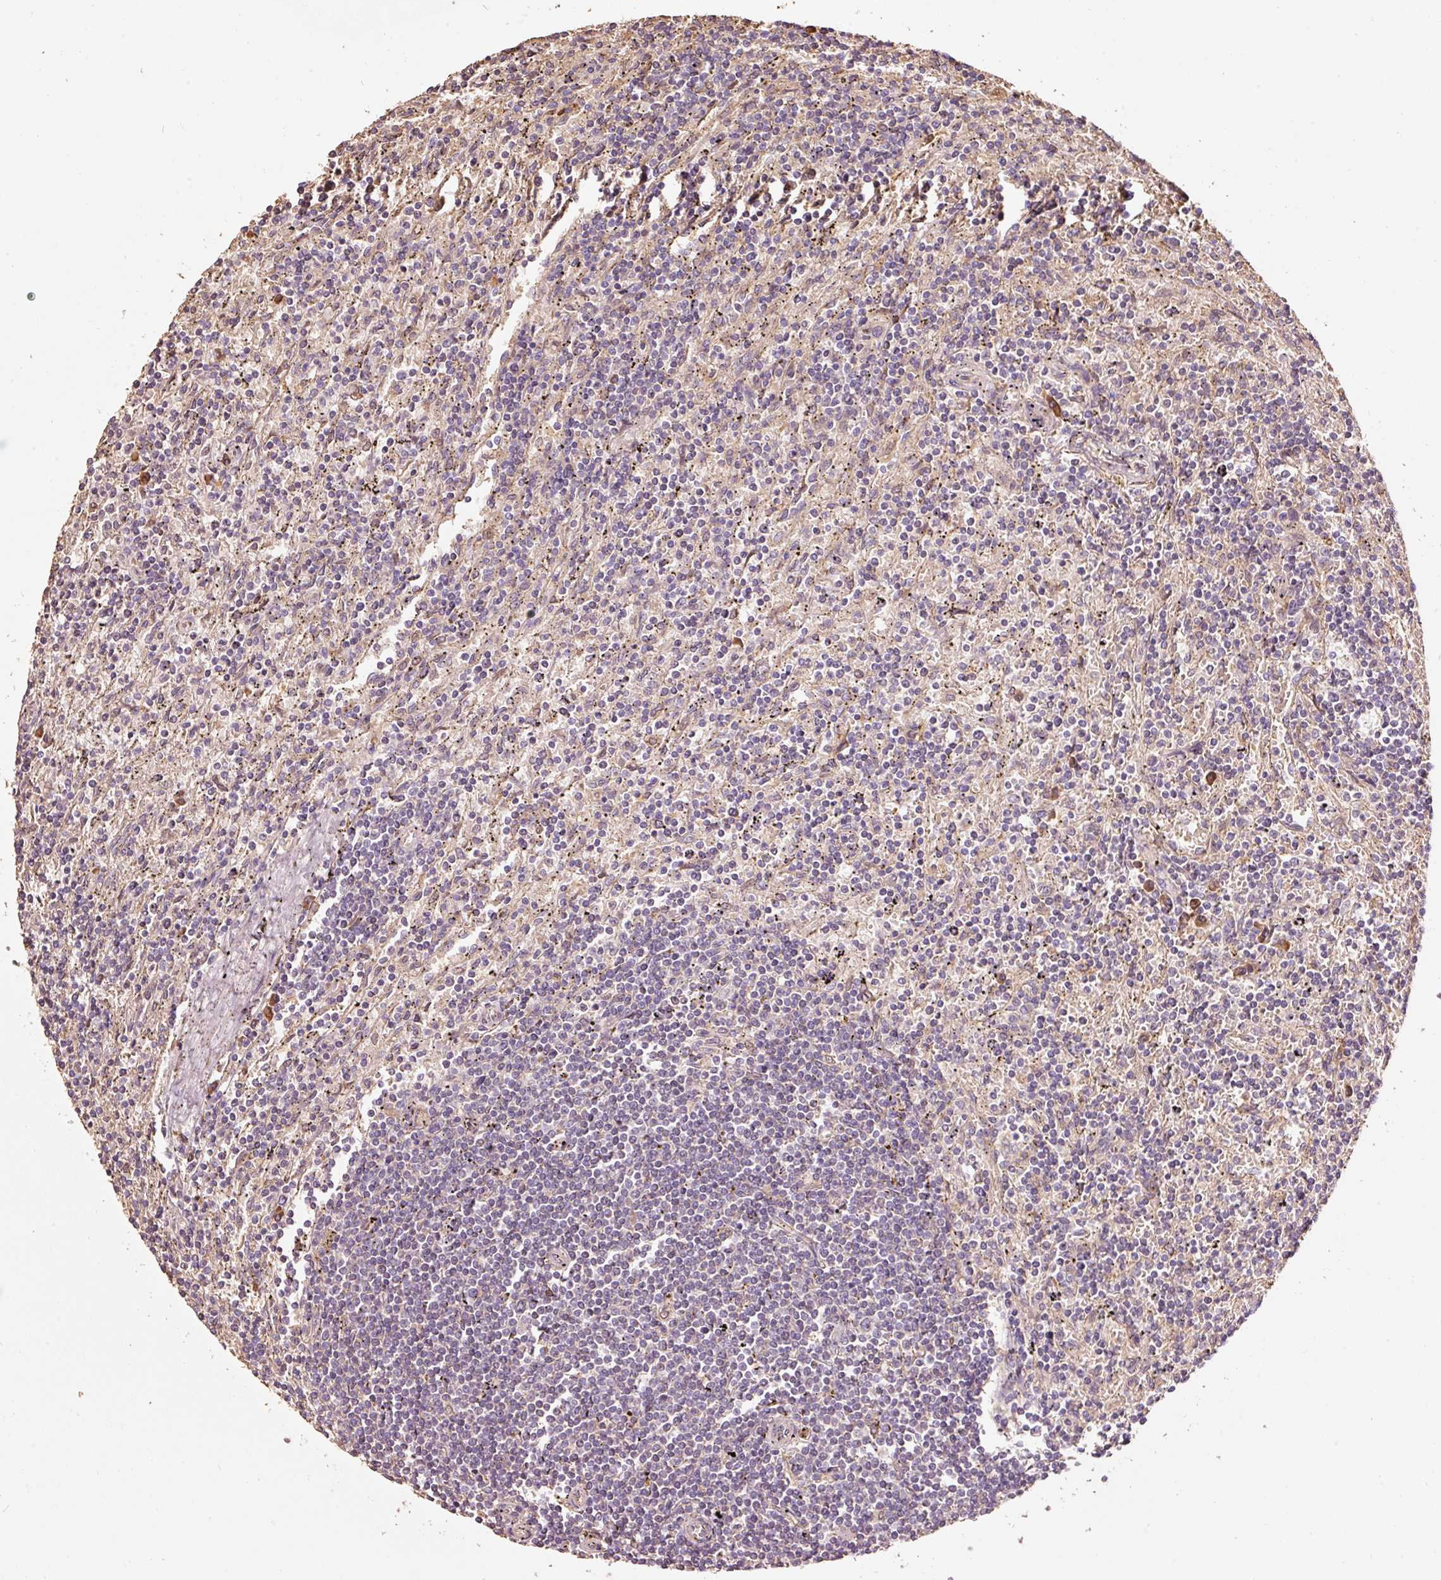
{"staining": {"intensity": "negative", "quantity": "none", "location": "none"}, "tissue": "lymphoma", "cell_type": "Tumor cells", "image_type": "cancer", "snomed": [{"axis": "morphology", "description": "Malignant lymphoma, non-Hodgkin's type, Low grade"}, {"axis": "topography", "description": "Spleen"}], "caption": "Immunohistochemistry (IHC) image of neoplastic tissue: human malignant lymphoma, non-Hodgkin's type (low-grade) stained with DAB demonstrates no significant protein expression in tumor cells.", "gene": "EFHC1", "patient": {"sex": "male", "age": 76}}